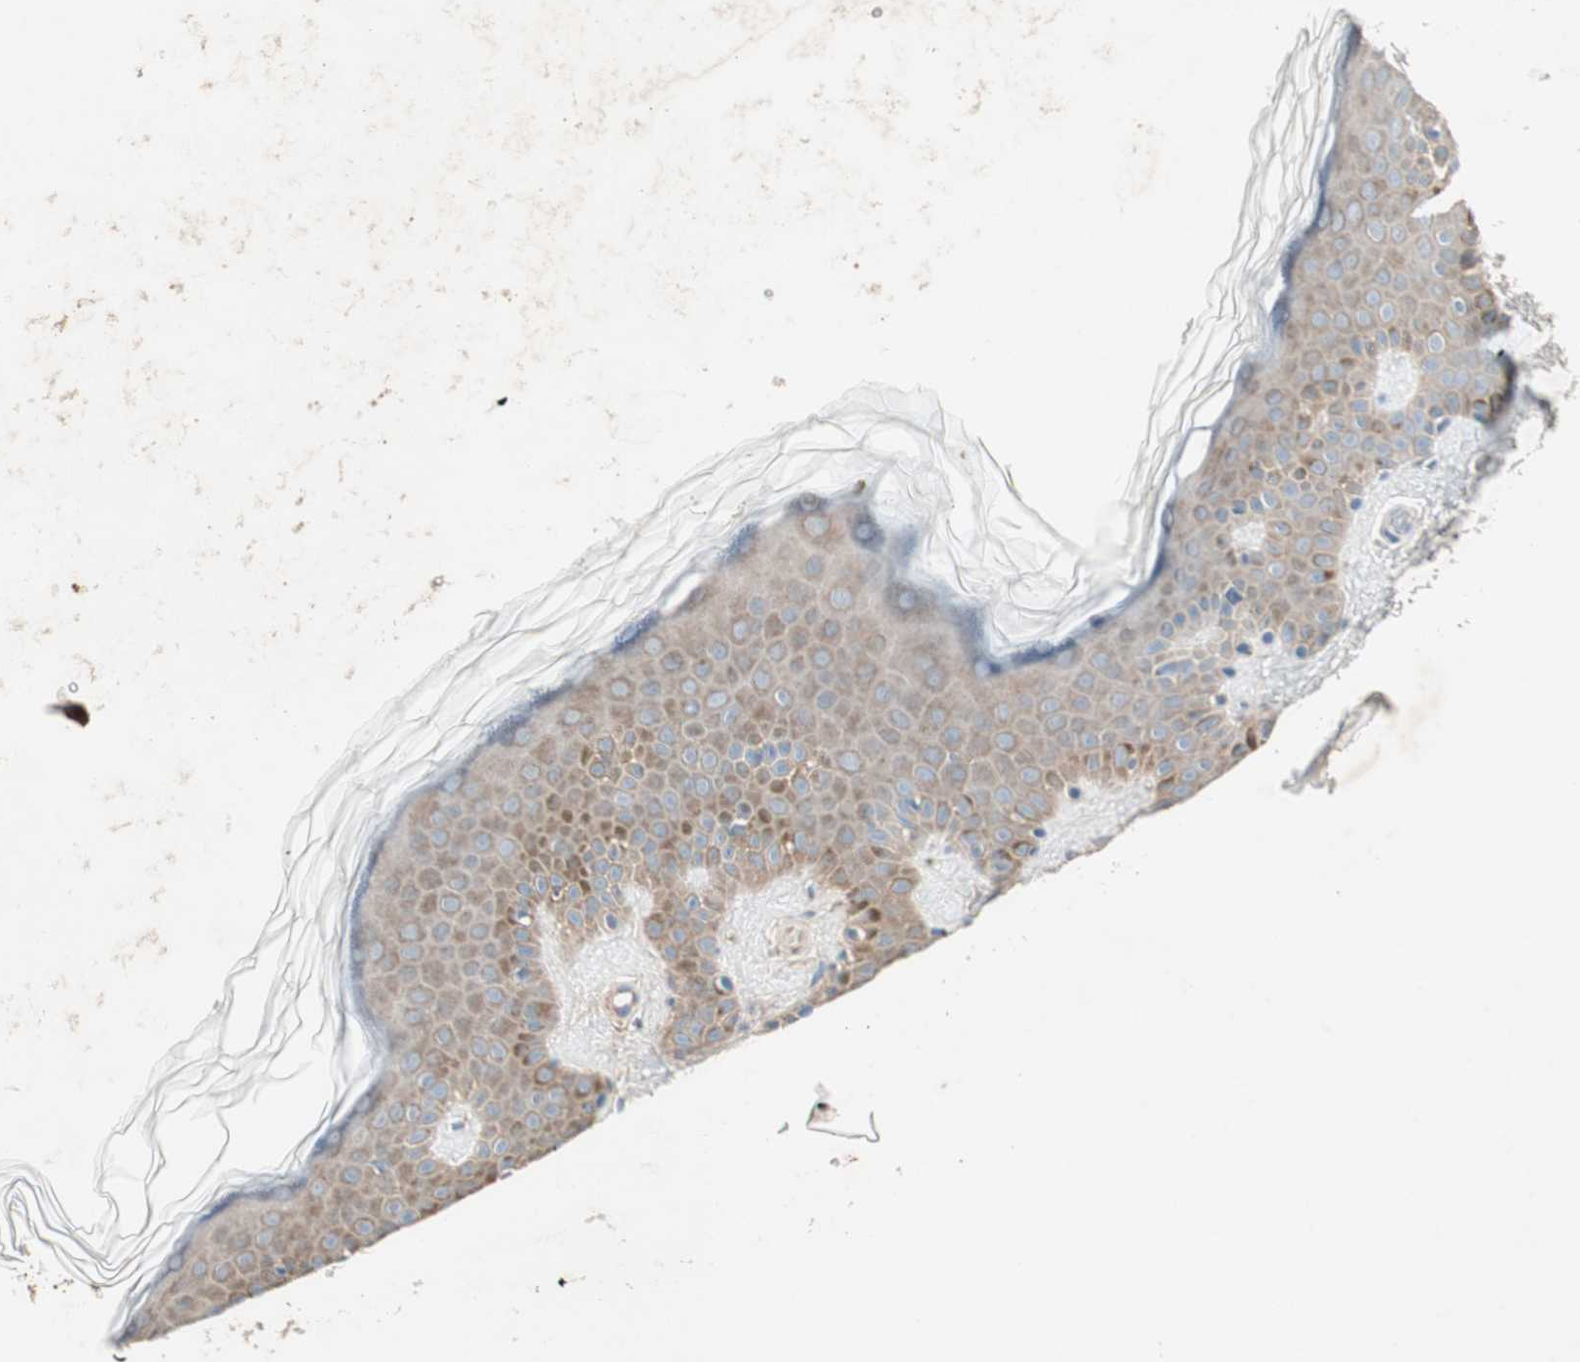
{"staining": {"intensity": "weak", "quantity": "25%-75%", "location": "cytoplasmic/membranous"}, "tissue": "skin", "cell_type": "Fibroblasts", "image_type": "normal", "snomed": [{"axis": "morphology", "description": "Normal tissue, NOS"}, {"axis": "topography", "description": "Skin"}], "caption": "Weak cytoplasmic/membranous protein expression is appreciated in about 25%-75% of fibroblasts in skin.", "gene": "RPL23", "patient": {"sex": "male", "age": 67}}